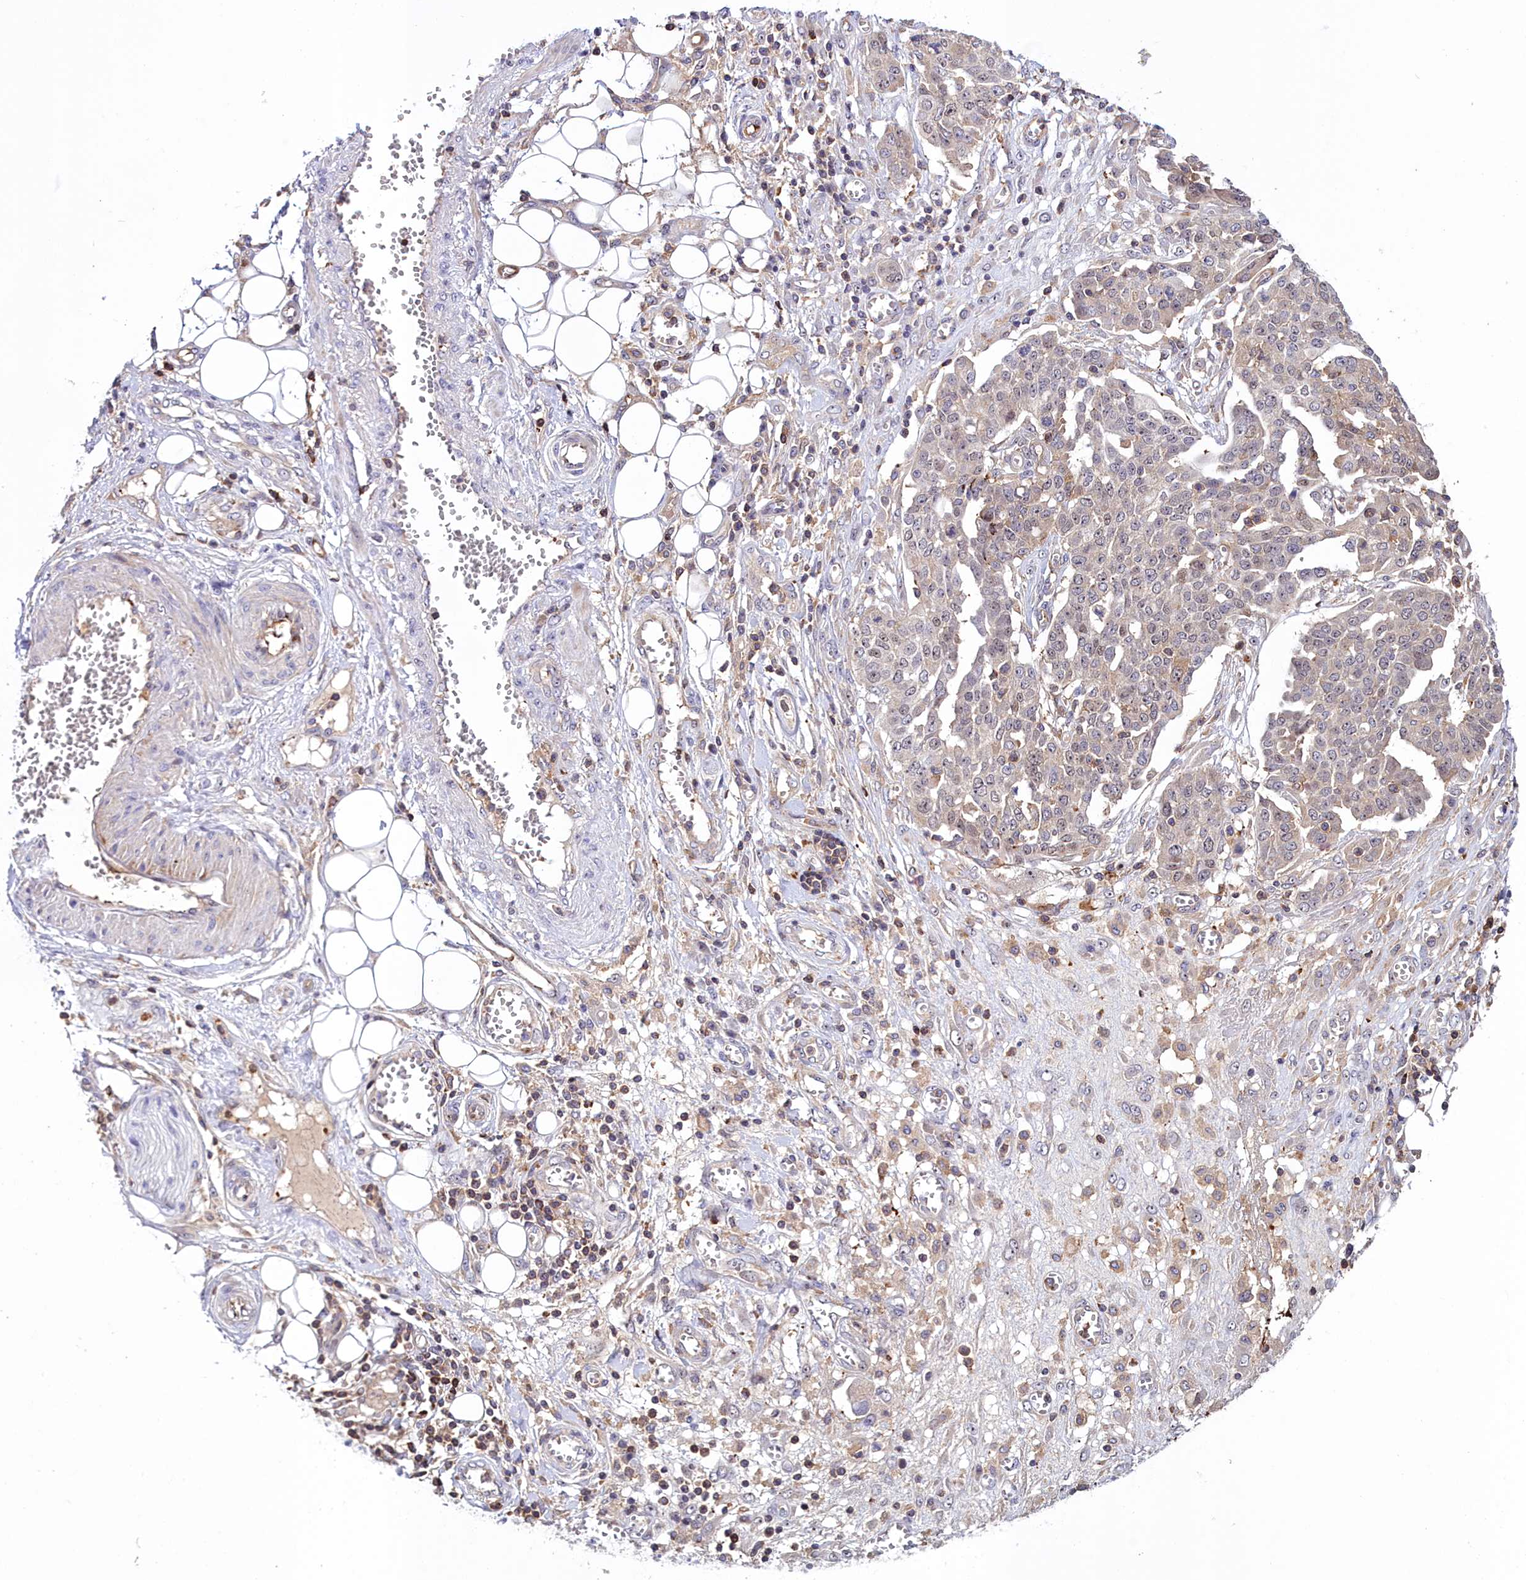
{"staining": {"intensity": "weak", "quantity": "<25%", "location": "cytoplasmic/membranous,nuclear"}, "tissue": "ovarian cancer", "cell_type": "Tumor cells", "image_type": "cancer", "snomed": [{"axis": "morphology", "description": "Cystadenocarcinoma, serous, NOS"}, {"axis": "topography", "description": "Soft tissue"}, {"axis": "topography", "description": "Ovary"}], "caption": "DAB immunohistochemical staining of human ovarian cancer (serous cystadenocarcinoma) demonstrates no significant staining in tumor cells.", "gene": "NEURL4", "patient": {"sex": "female", "age": 57}}